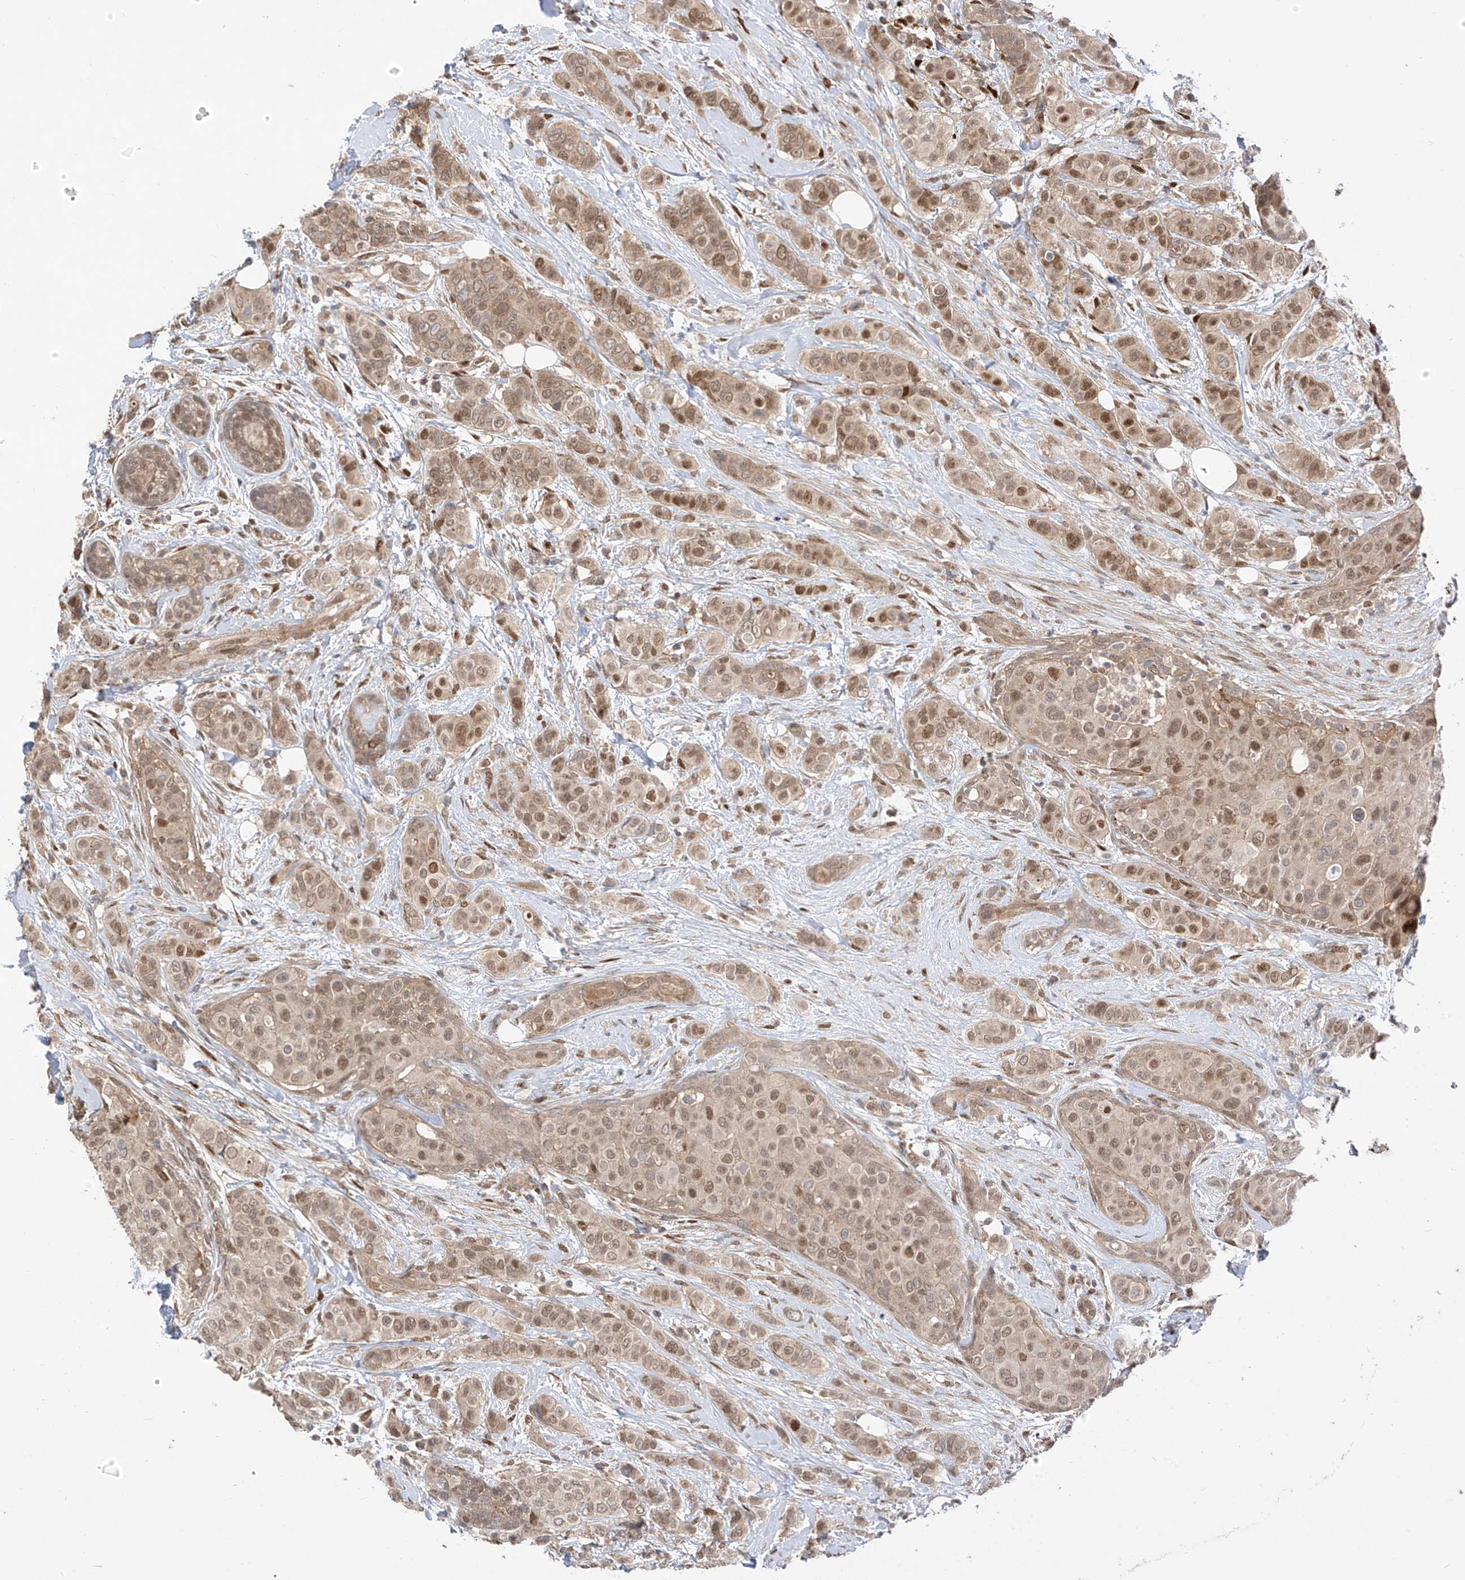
{"staining": {"intensity": "moderate", "quantity": "25%-75%", "location": "nuclear"}, "tissue": "breast cancer", "cell_type": "Tumor cells", "image_type": "cancer", "snomed": [{"axis": "morphology", "description": "Lobular carcinoma"}, {"axis": "topography", "description": "Breast"}], "caption": "This micrograph demonstrates immunohistochemistry (IHC) staining of human lobular carcinoma (breast), with medium moderate nuclear expression in about 25%-75% of tumor cells.", "gene": "MRTFA", "patient": {"sex": "female", "age": 51}}